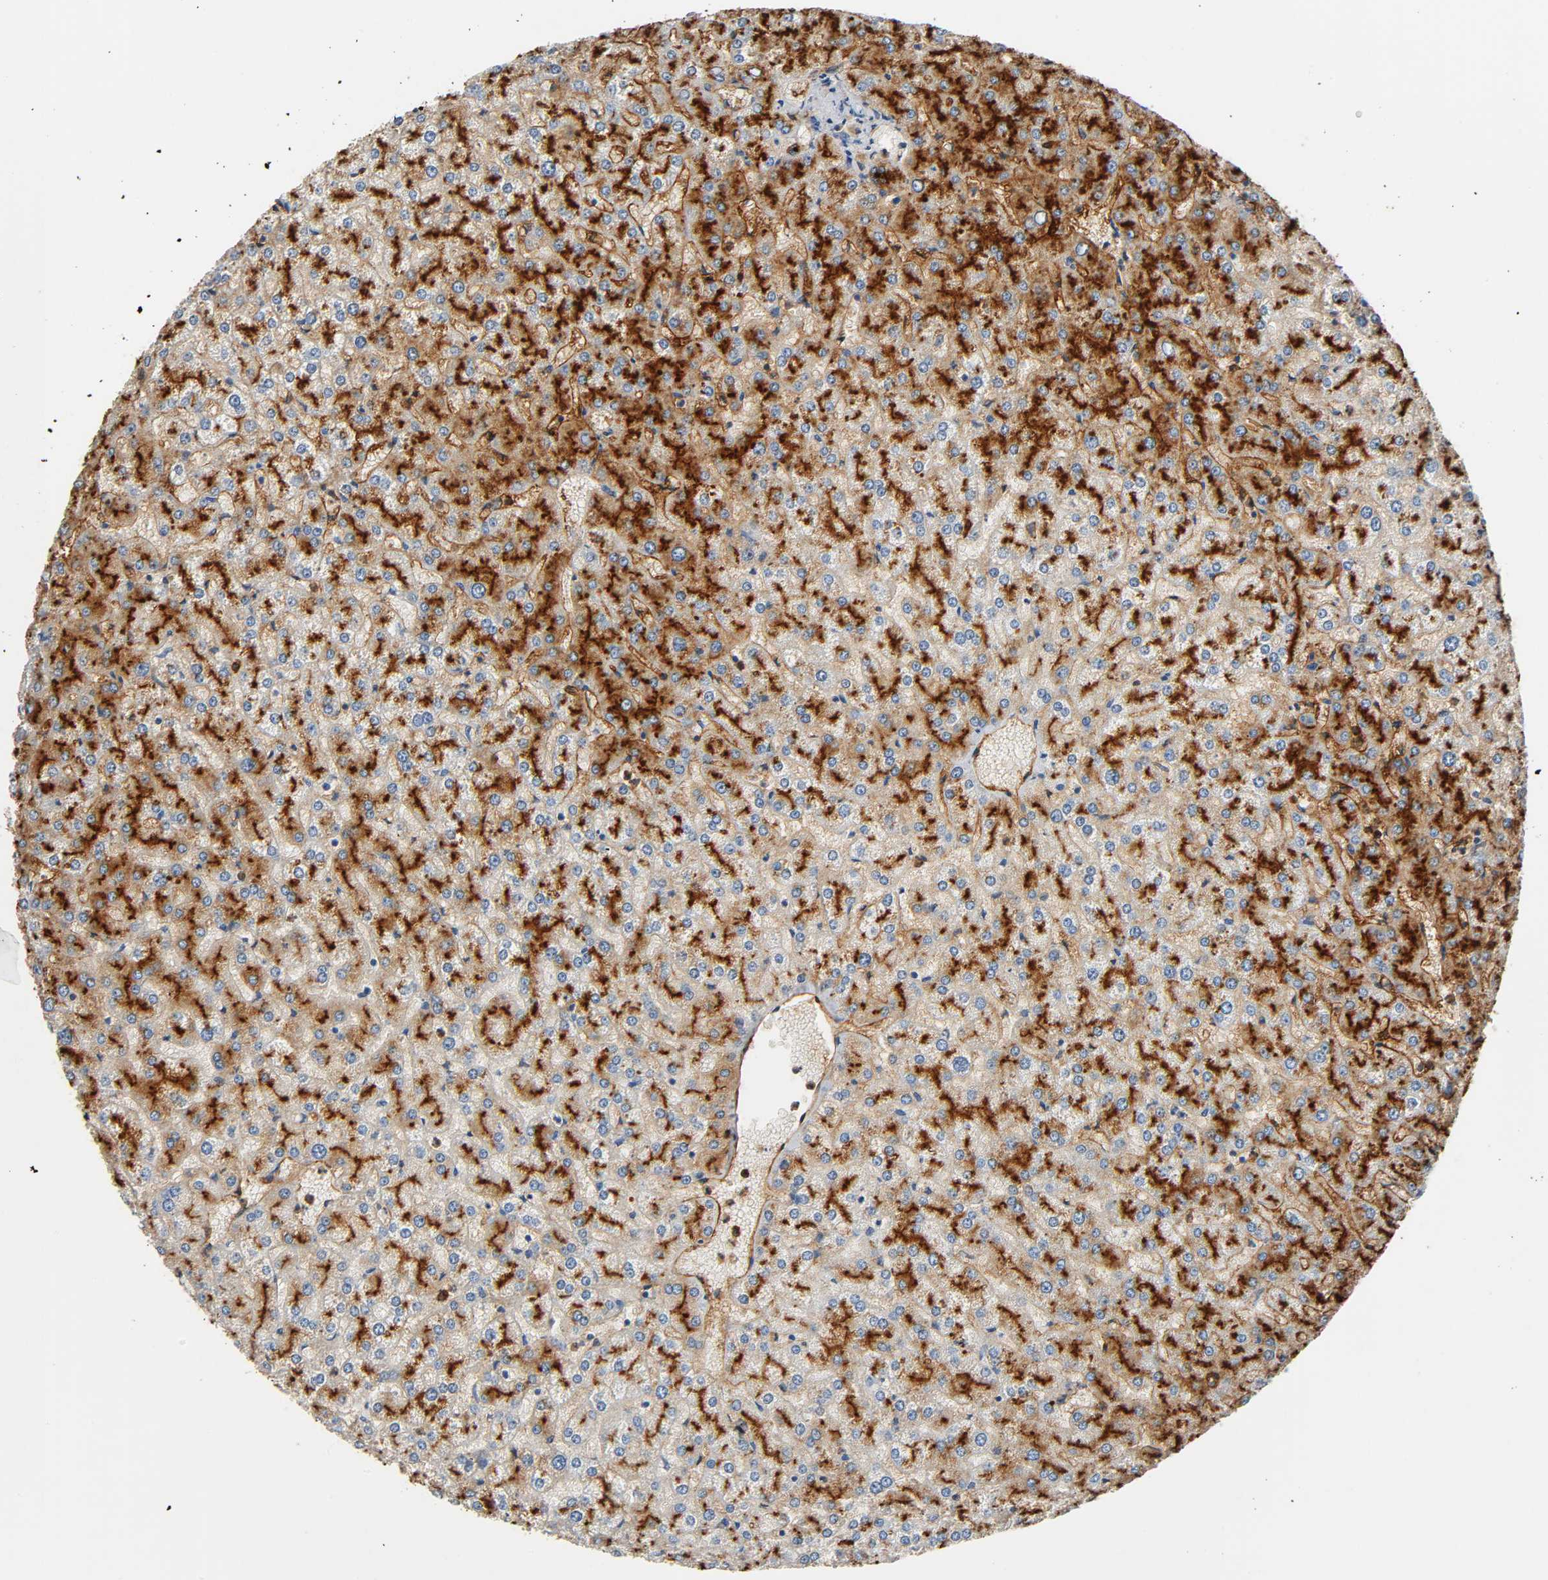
{"staining": {"intensity": "strong", "quantity": ">75%", "location": "cytoplasmic/membranous"}, "tissue": "liver", "cell_type": "Cholangiocytes", "image_type": "normal", "snomed": [{"axis": "morphology", "description": "Normal tissue, NOS"}, {"axis": "topography", "description": "Liver"}], "caption": "Immunohistochemical staining of normal human liver exhibits strong cytoplasmic/membranous protein positivity in about >75% of cholangiocytes. (Brightfield microscopy of DAB IHC at high magnification).", "gene": "ANPEP", "patient": {"sex": "female", "age": 32}}